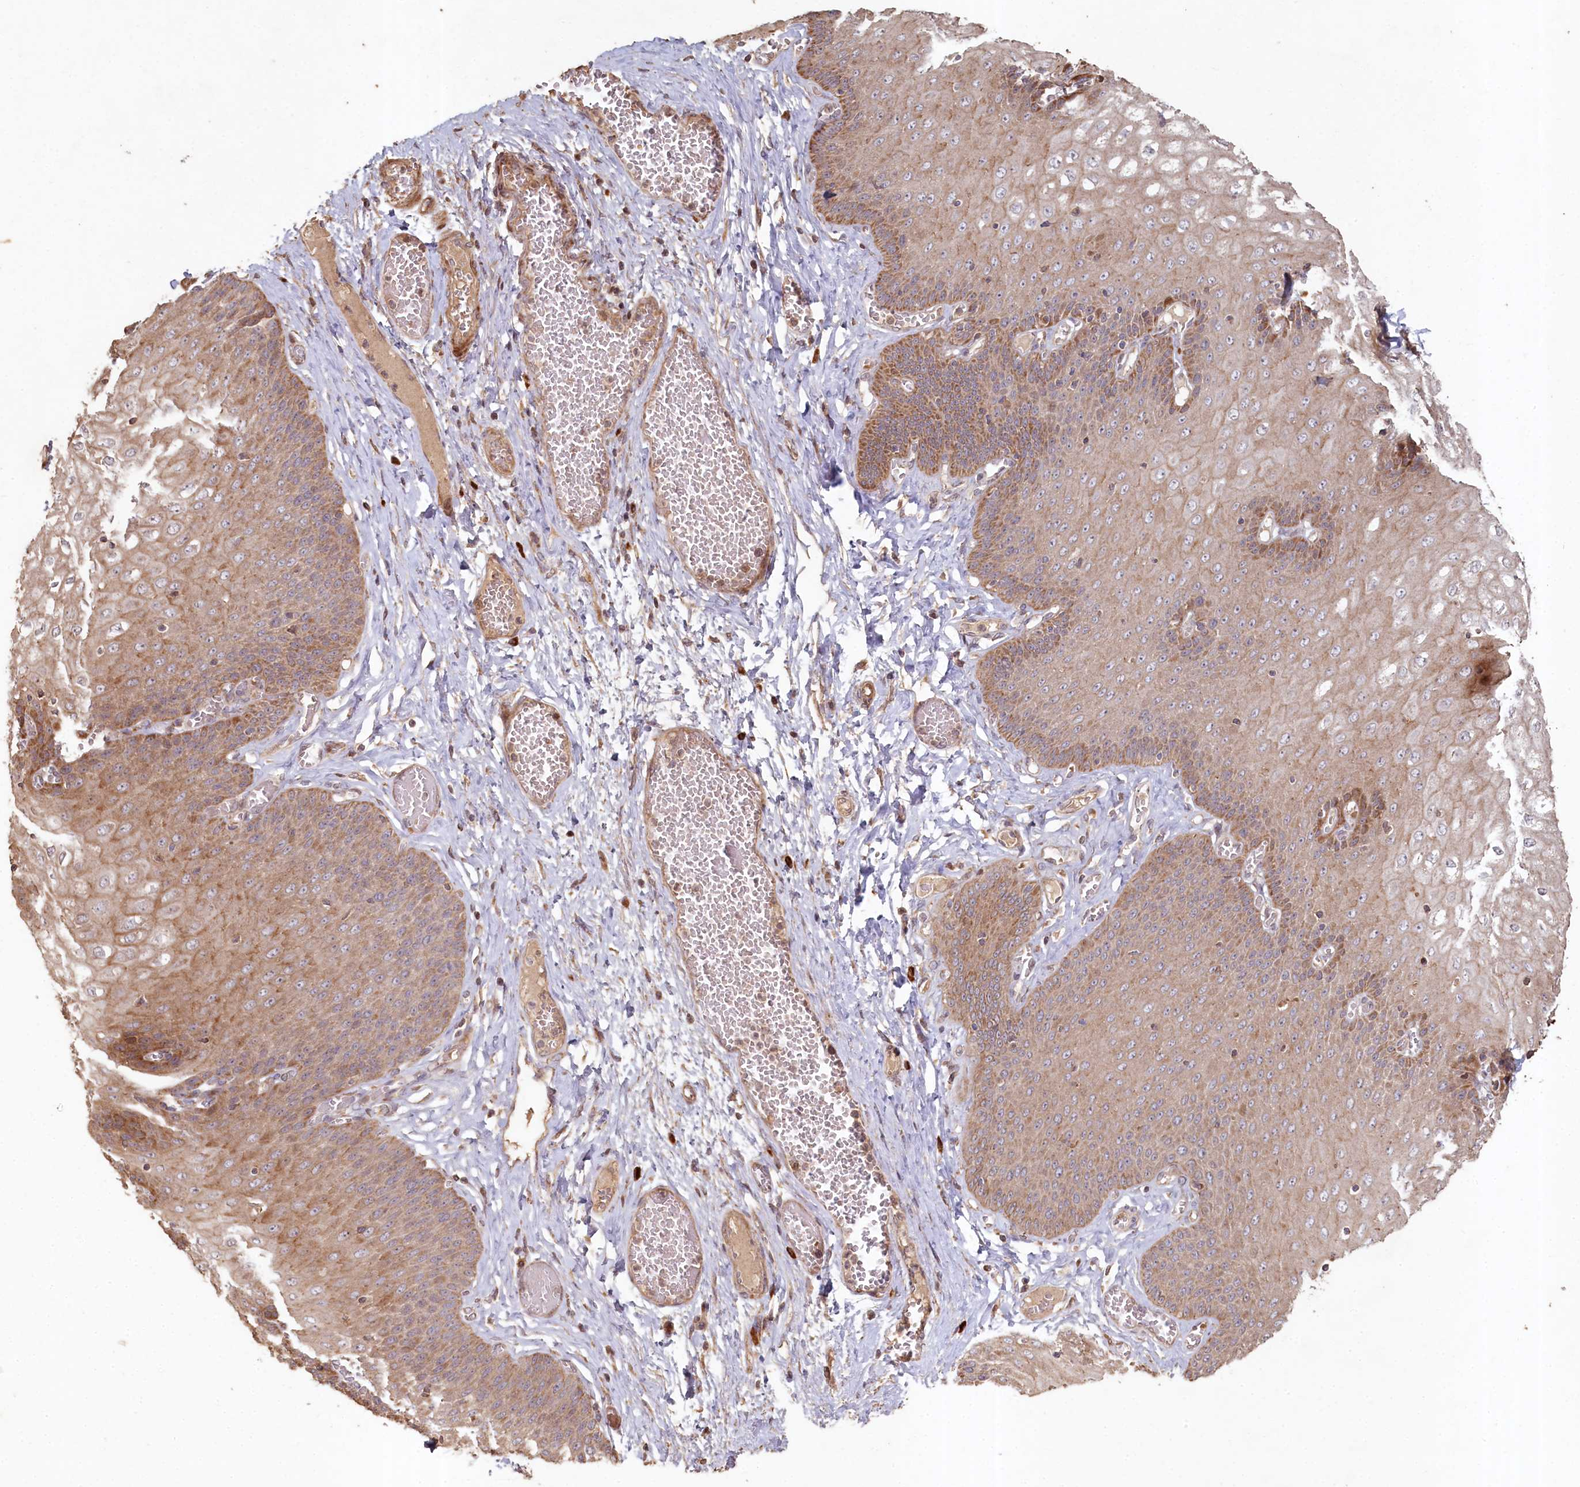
{"staining": {"intensity": "moderate", "quantity": ">75%", "location": "cytoplasmic/membranous"}, "tissue": "esophagus", "cell_type": "Squamous epithelial cells", "image_type": "normal", "snomed": [{"axis": "morphology", "description": "Normal tissue, NOS"}, {"axis": "topography", "description": "Esophagus"}], "caption": "Immunohistochemical staining of benign esophagus demonstrates >75% levels of moderate cytoplasmic/membranous protein positivity in about >75% of squamous epithelial cells. (brown staining indicates protein expression, while blue staining denotes nuclei).", "gene": "HAL", "patient": {"sex": "male", "age": 60}}